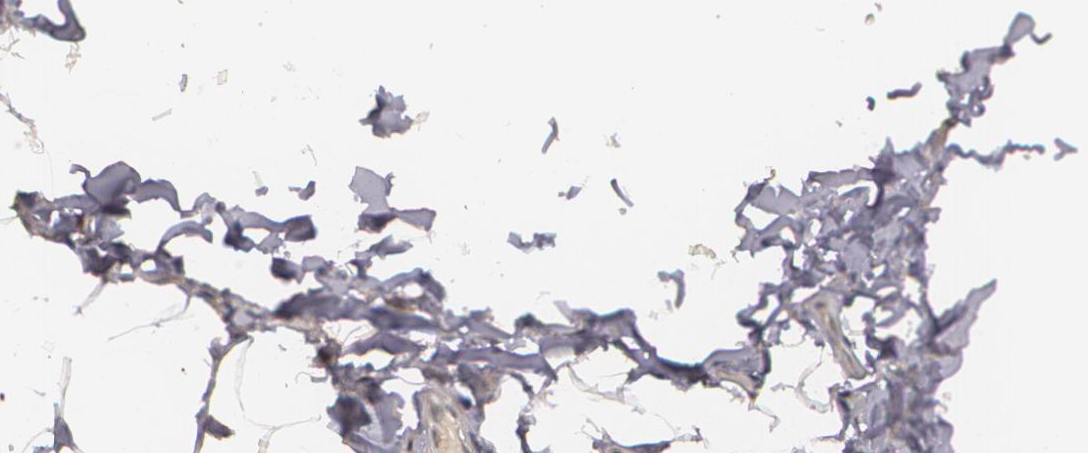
{"staining": {"intensity": "weak", "quantity": ">75%", "location": "cytoplasmic/membranous"}, "tissue": "adipose tissue", "cell_type": "Adipocytes", "image_type": "normal", "snomed": [{"axis": "morphology", "description": "Normal tissue, NOS"}, {"axis": "topography", "description": "Vascular tissue"}], "caption": "Normal adipose tissue was stained to show a protein in brown. There is low levels of weak cytoplasmic/membranous positivity in about >75% of adipocytes. (brown staining indicates protein expression, while blue staining denotes nuclei).", "gene": "BRCA1", "patient": {"sex": "male", "age": 41}}